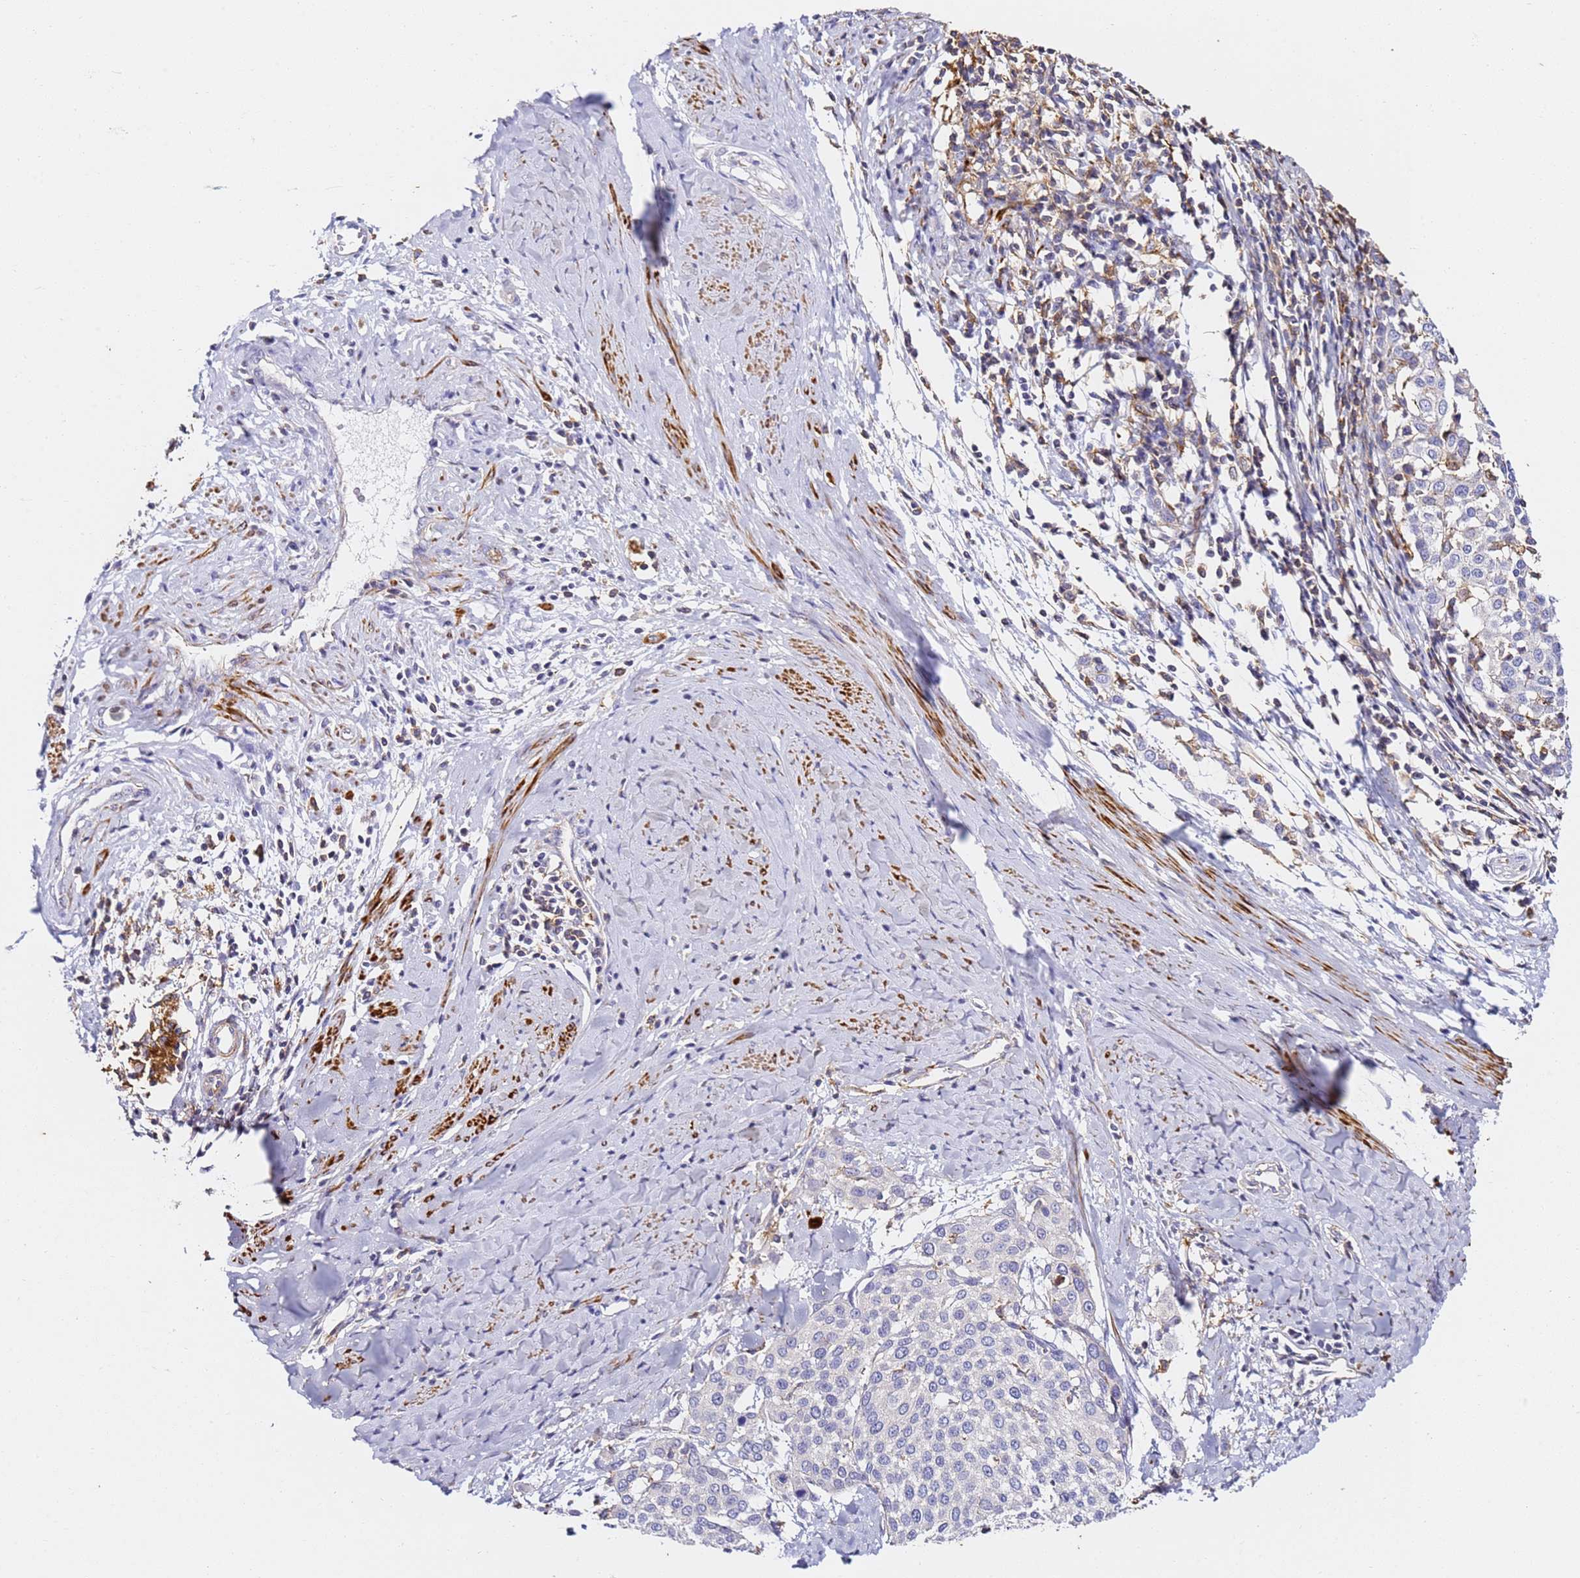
{"staining": {"intensity": "negative", "quantity": "none", "location": "none"}, "tissue": "cervical cancer", "cell_type": "Tumor cells", "image_type": "cancer", "snomed": [{"axis": "morphology", "description": "Squamous cell carcinoma, NOS"}, {"axis": "topography", "description": "Cervix"}], "caption": "An immunohistochemistry micrograph of cervical cancer is shown. There is no staining in tumor cells of cervical cancer.", "gene": "ZNF671", "patient": {"sex": "female", "age": 44}}